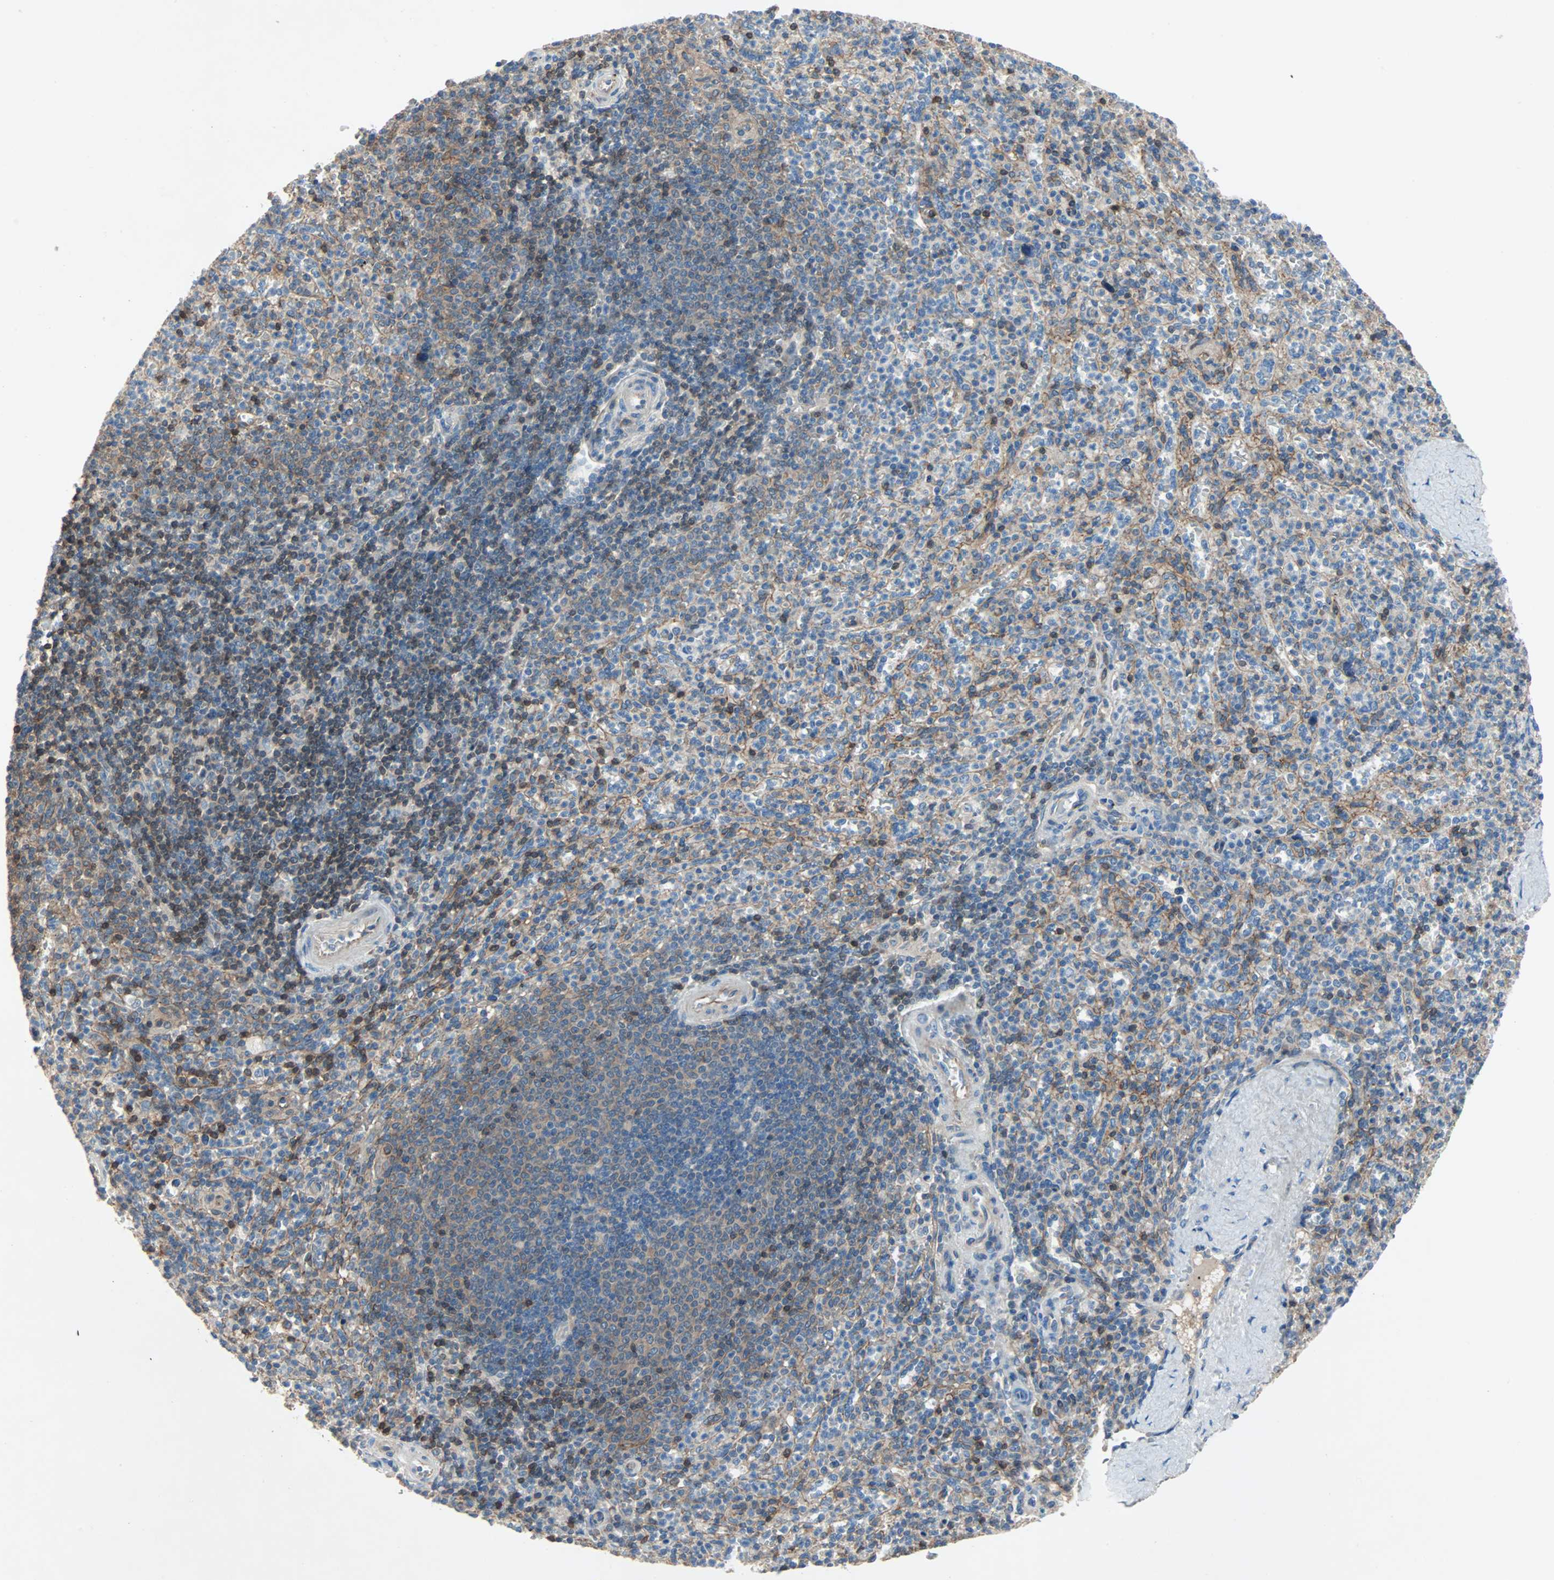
{"staining": {"intensity": "weak", "quantity": "25%-75%", "location": "cytoplasmic/membranous"}, "tissue": "spleen", "cell_type": "Cells in red pulp", "image_type": "normal", "snomed": [{"axis": "morphology", "description": "Normal tissue, NOS"}, {"axis": "topography", "description": "Spleen"}], "caption": "IHC histopathology image of normal spleen: human spleen stained using IHC displays low levels of weak protein expression localized specifically in the cytoplasmic/membranous of cells in red pulp, appearing as a cytoplasmic/membranous brown color.", "gene": "TNFRSF12A", "patient": {"sex": "male", "age": 36}}